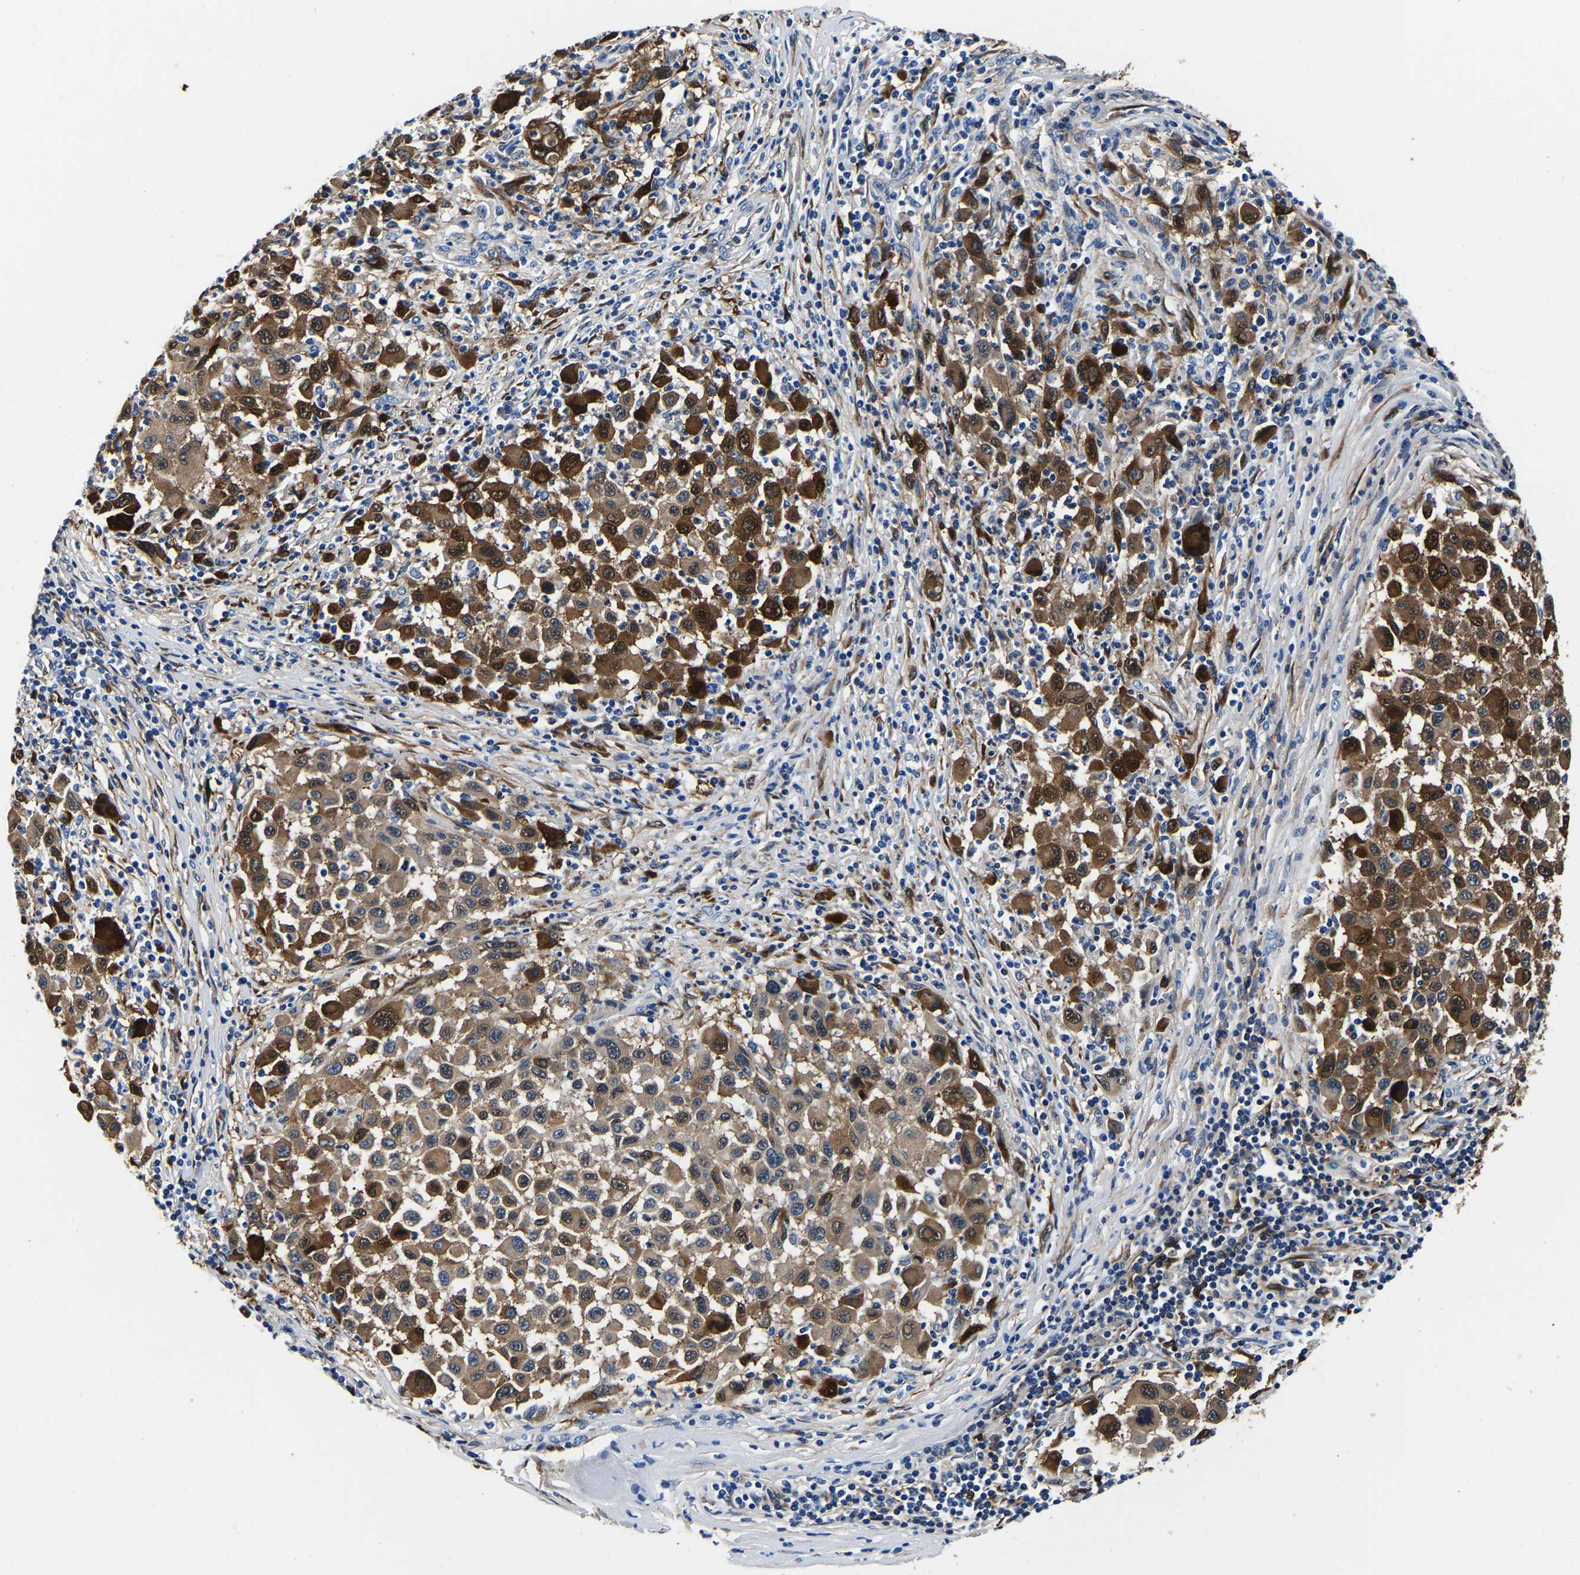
{"staining": {"intensity": "strong", "quantity": ">75%", "location": "cytoplasmic/membranous"}, "tissue": "melanoma", "cell_type": "Tumor cells", "image_type": "cancer", "snomed": [{"axis": "morphology", "description": "Malignant melanoma, Metastatic site"}, {"axis": "topography", "description": "Lymph node"}], "caption": "IHC image of malignant melanoma (metastatic site) stained for a protein (brown), which shows high levels of strong cytoplasmic/membranous expression in about >75% of tumor cells.", "gene": "S100A13", "patient": {"sex": "male", "age": 61}}